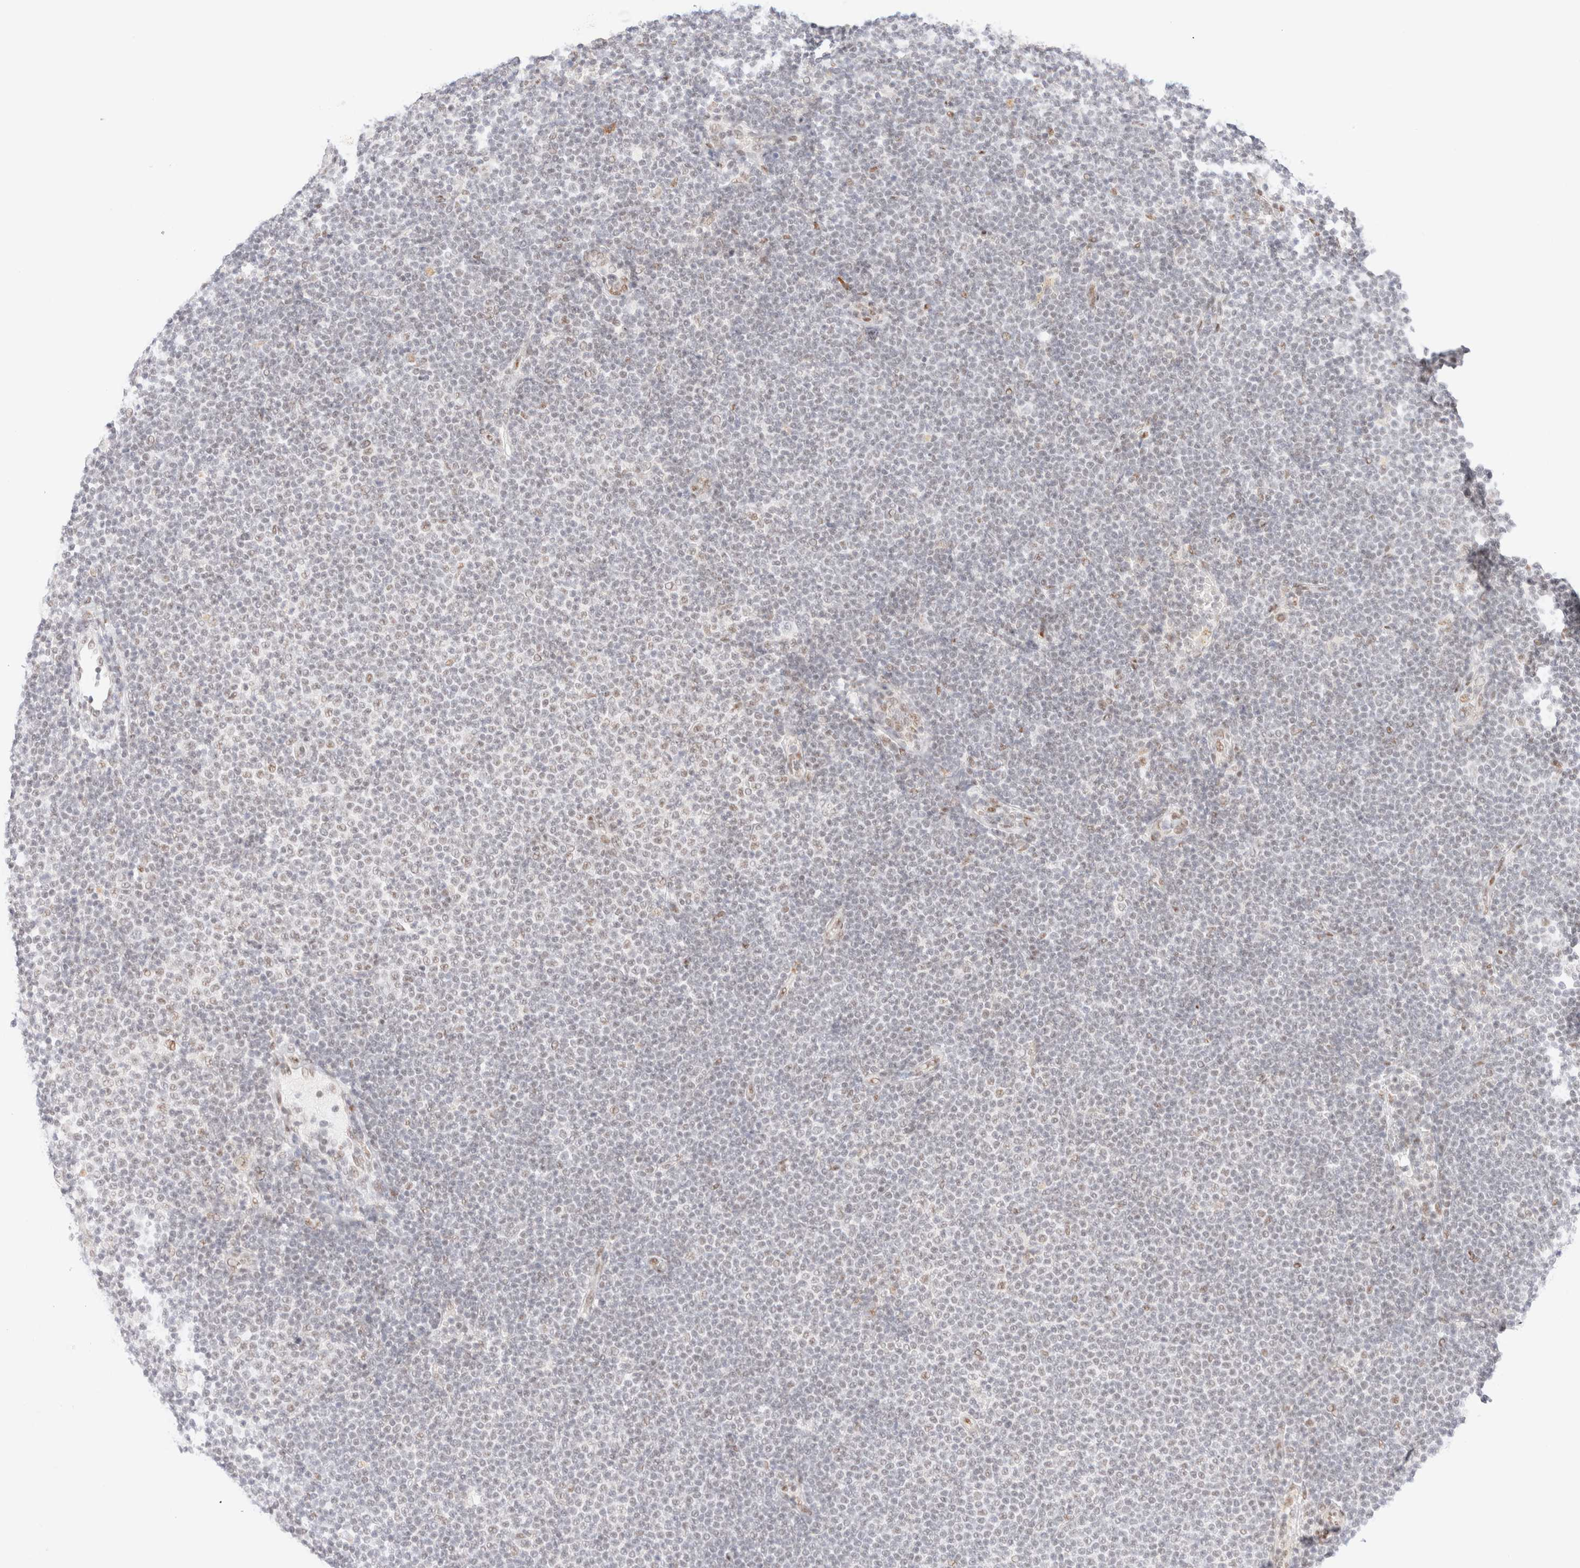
{"staining": {"intensity": "negative", "quantity": "none", "location": "none"}, "tissue": "lymphoma", "cell_type": "Tumor cells", "image_type": "cancer", "snomed": [{"axis": "morphology", "description": "Malignant lymphoma, non-Hodgkin's type, Low grade"}, {"axis": "topography", "description": "Lymph node"}], "caption": "Tumor cells show no significant expression in lymphoma.", "gene": "CIC", "patient": {"sex": "female", "age": 53}}